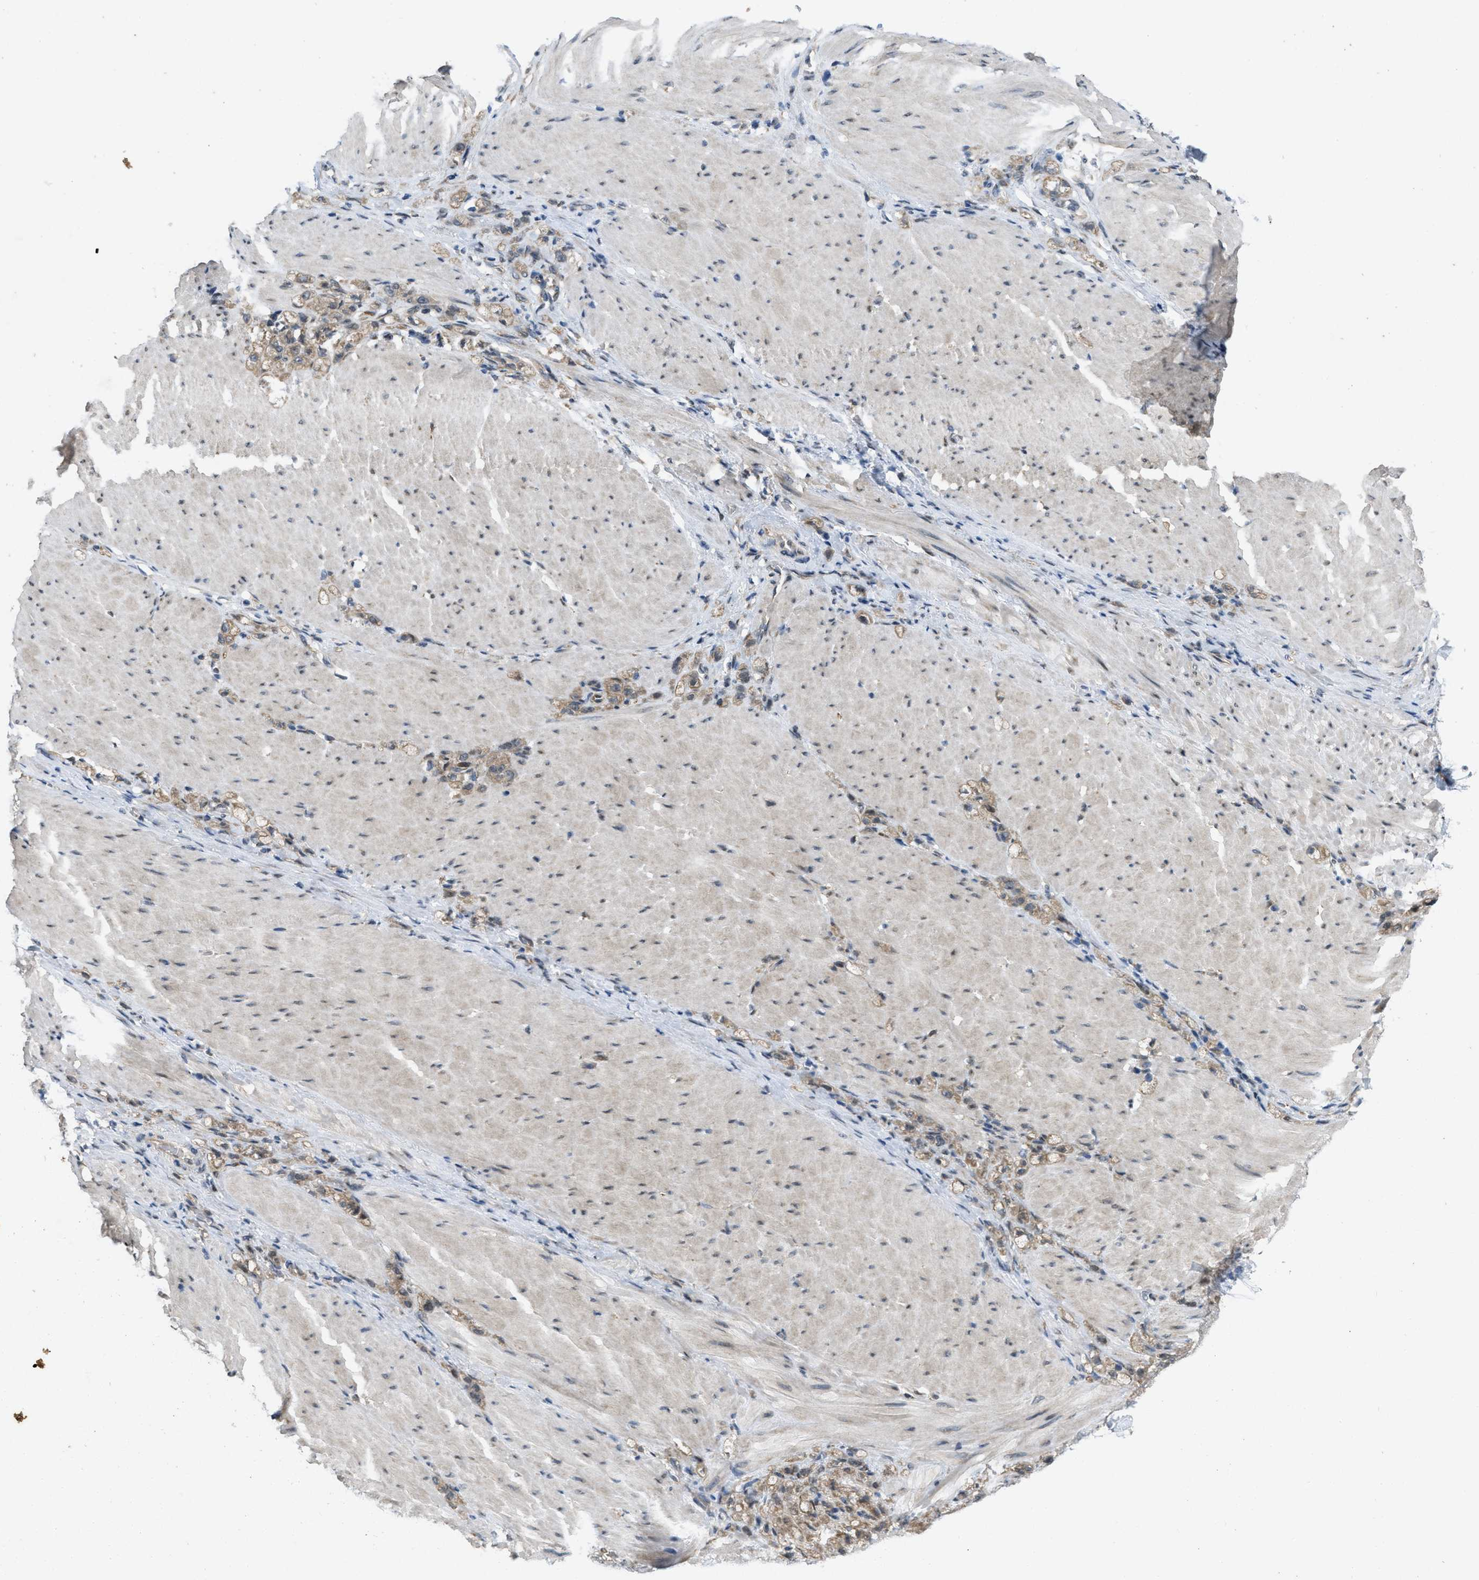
{"staining": {"intensity": "weak", "quantity": ">75%", "location": "cytoplasmic/membranous"}, "tissue": "stomach cancer", "cell_type": "Tumor cells", "image_type": "cancer", "snomed": [{"axis": "morphology", "description": "Normal tissue, NOS"}, {"axis": "morphology", "description": "Adenocarcinoma, NOS"}, {"axis": "topography", "description": "Stomach"}], "caption": "This micrograph displays stomach cancer stained with immunohistochemistry to label a protein in brown. The cytoplasmic/membranous of tumor cells show weak positivity for the protein. Nuclei are counter-stained blue.", "gene": "IFNLR1", "patient": {"sex": "male", "age": 82}}